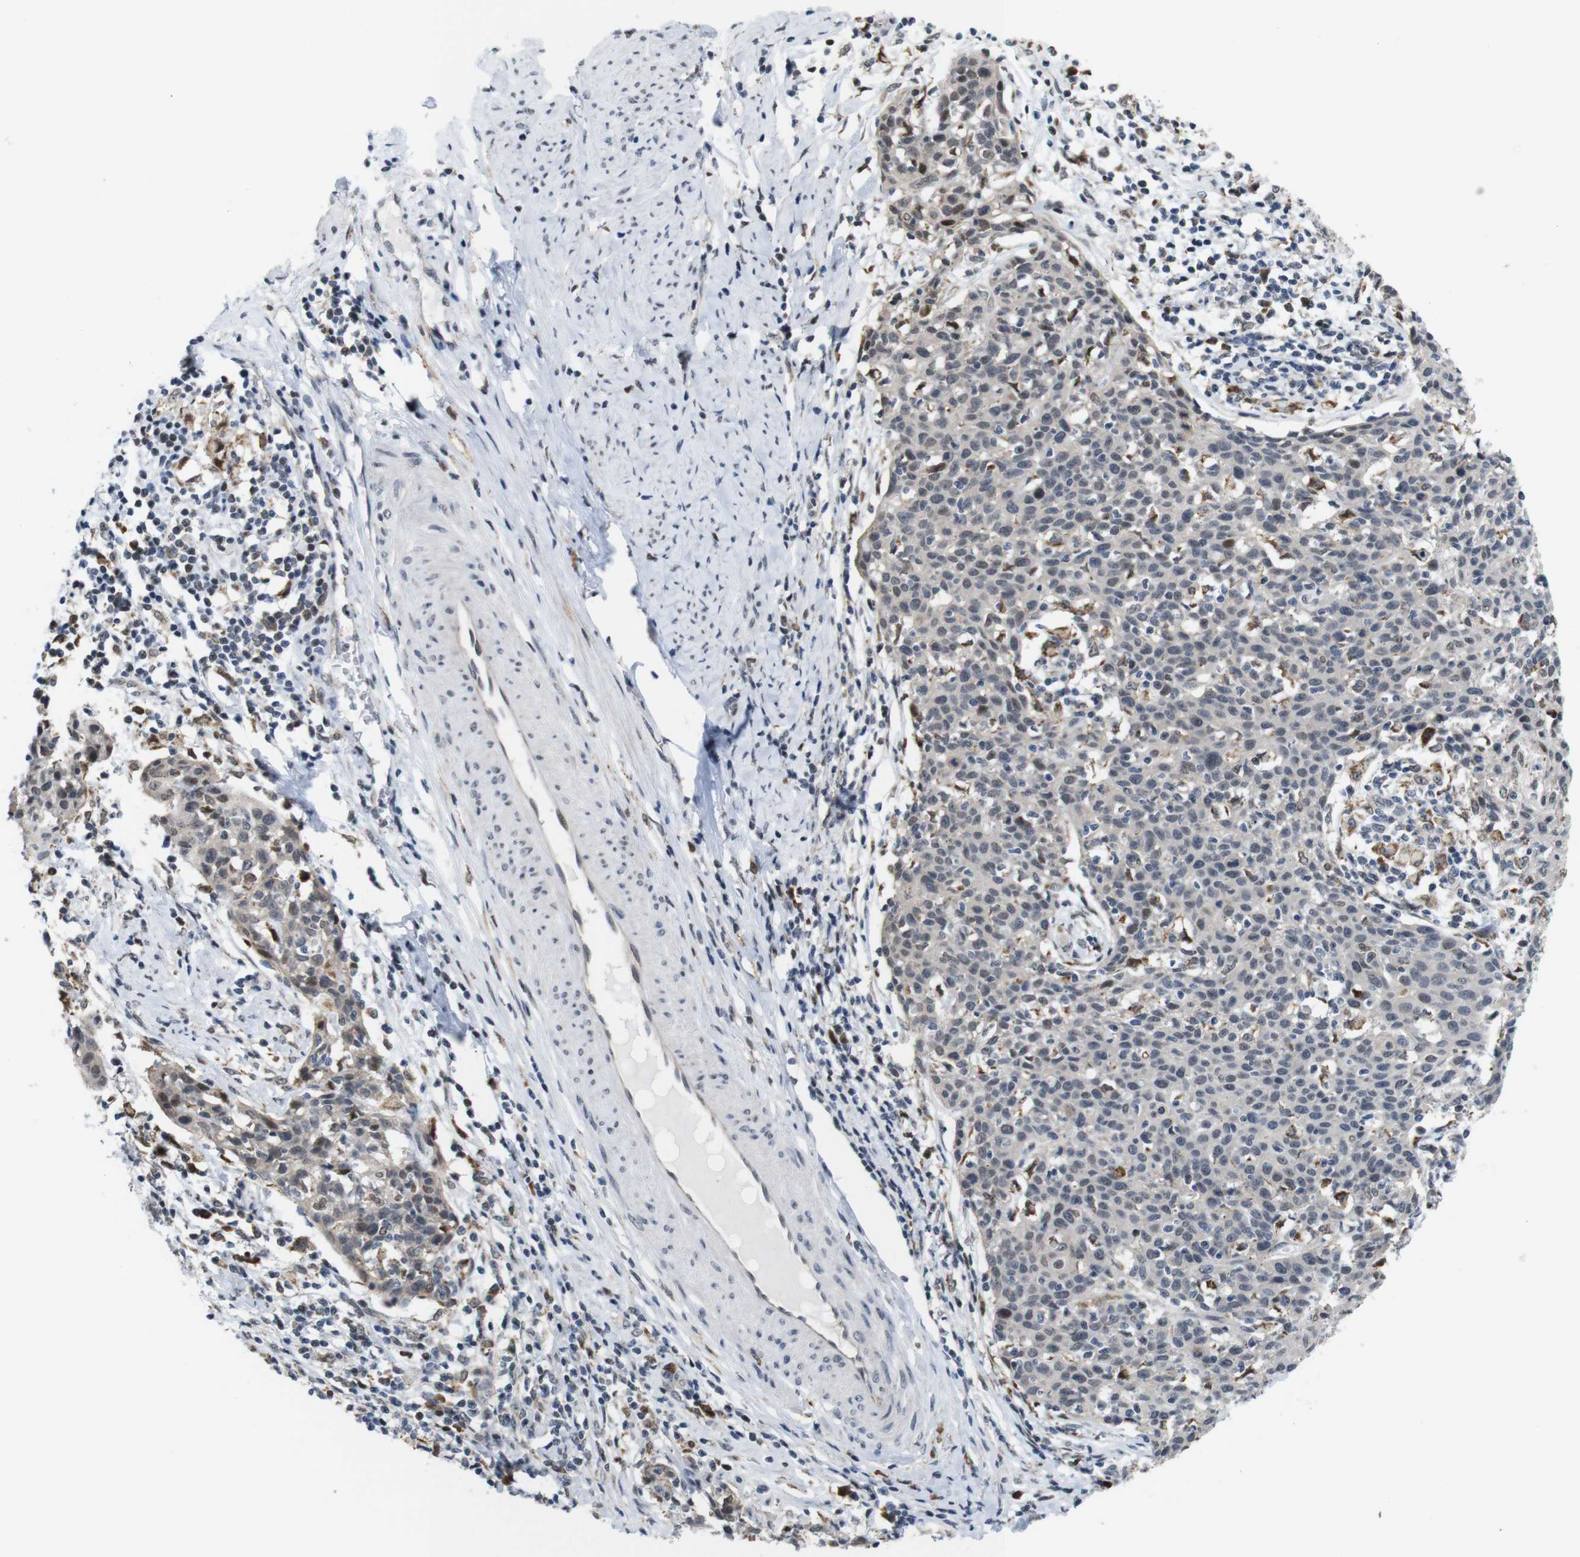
{"staining": {"intensity": "weak", "quantity": ">75%", "location": "cytoplasmic/membranous,nuclear"}, "tissue": "cervical cancer", "cell_type": "Tumor cells", "image_type": "cancer", "snomed": [{"axis": "morphology", "description": "Squamous cell carcinoma, NOS"}, {"axis": "topography", "description": "Cervix"}], "caption": "Immunohistochemistry of human squamous cell carcinoma (cervical) demonstrates low levels of weak cytoplasmic/membranous and nuclear staining in approximately >75% of tumor cells.", "gene": "PNMA8A", "patient": {"sex": "female", "age": 38}}